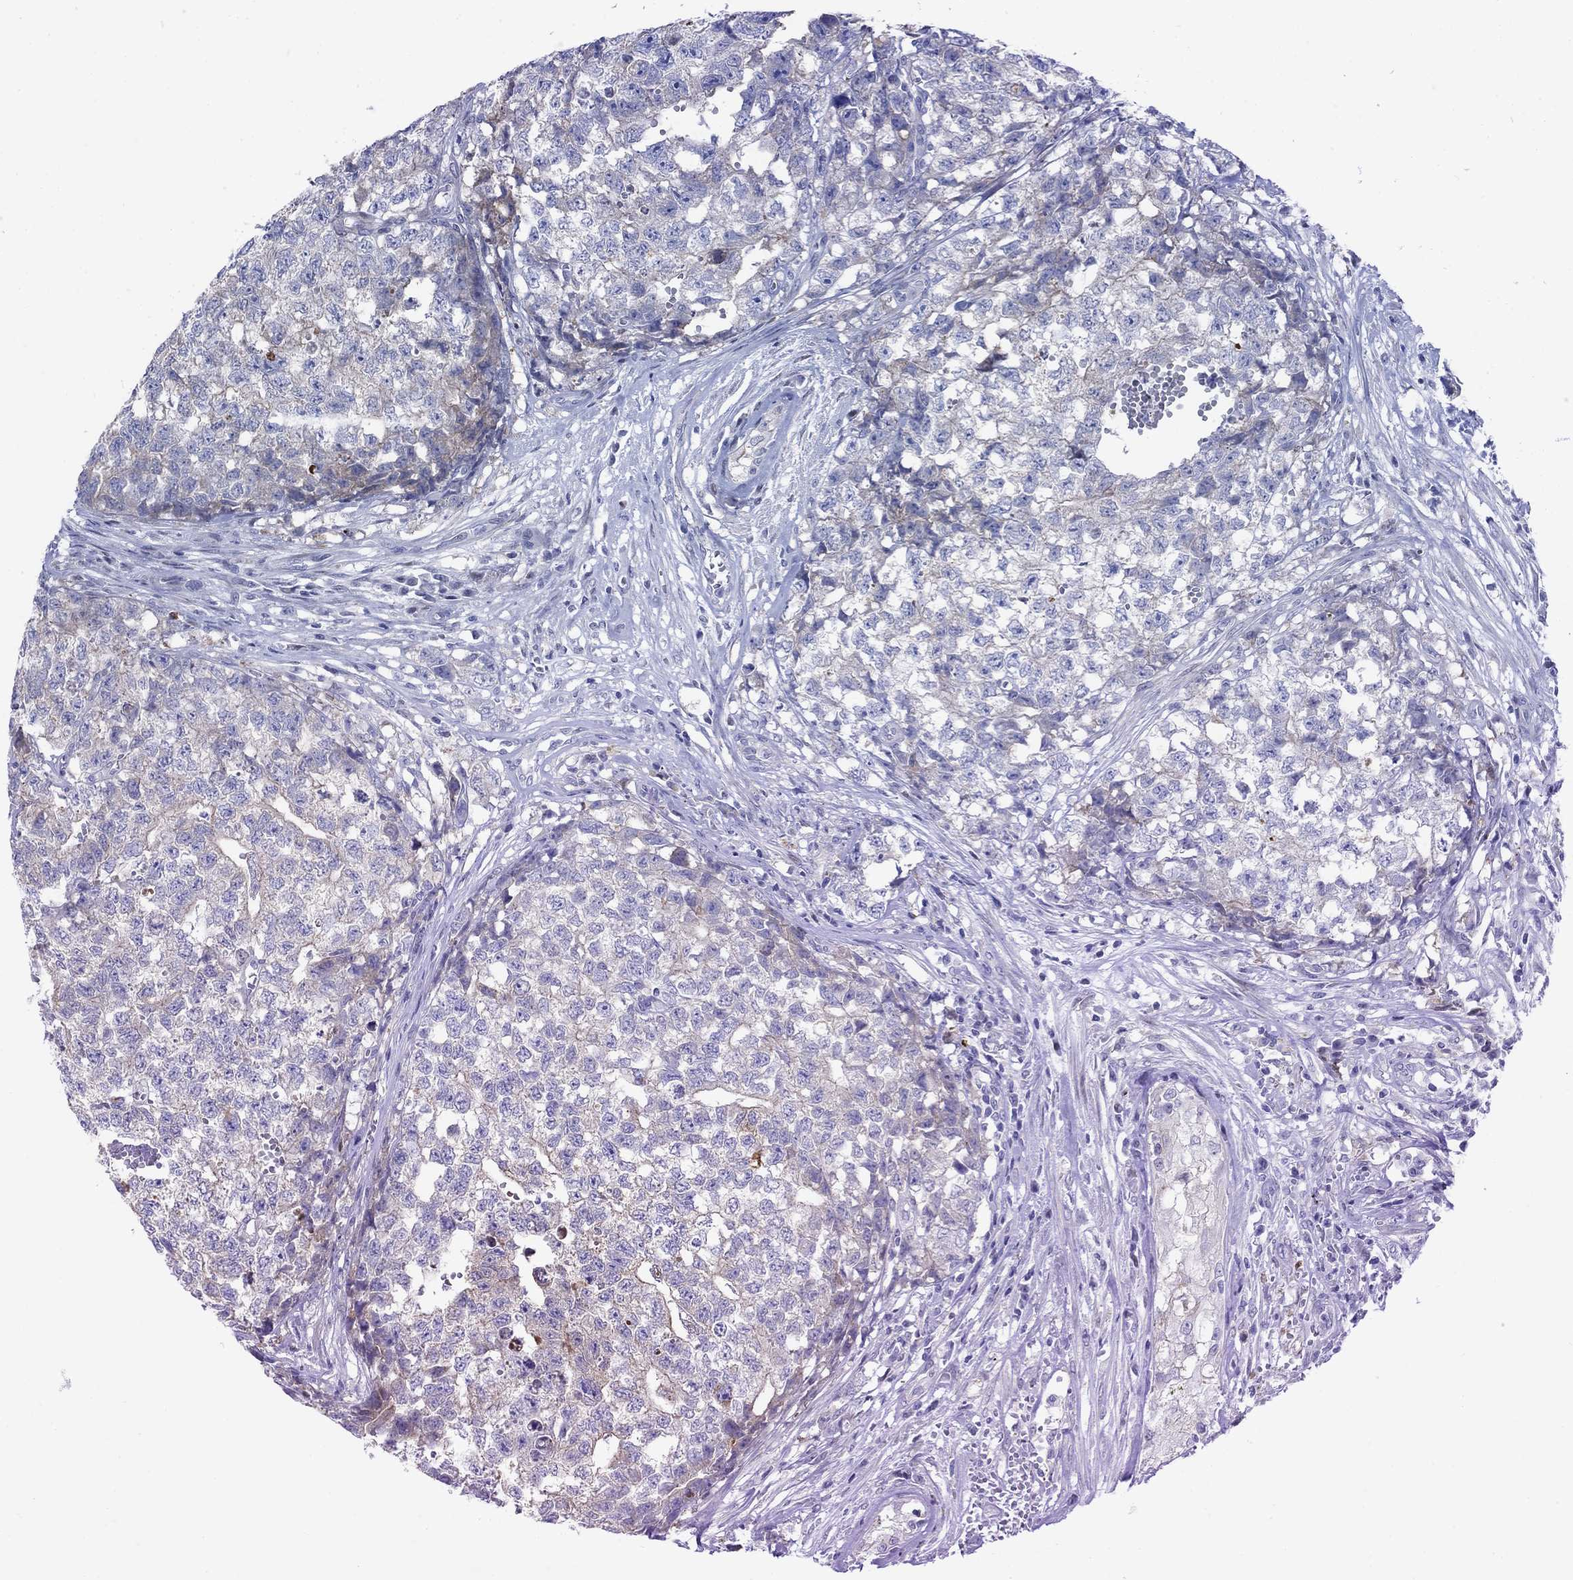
{"staining": {"intensity": "weak", "quantity": "25%-75%", "location": "cytoplasmic/membranous"}, "tissue": "testis cancer", "cell_type": "Tumor cells", "image_type": "cancer", "snomed": [{"axis": "morphology", "description": "Seminoma, NOS"}, {"axis": "morphology", "description": "Carcinoma, Embryonal, NOS"}, {"axis": "topography", "description": "Testis"}], "caption": "IHC staining of testis seminoma, which demonstrates low levels of weak cytoplasmic/membranous positivity in approximately 25%-75% of tumor cells indicating weak cytoplasmic/membranous protein staining. The staining was performed using DAB (brown) for protein detection and nuclei were counterstained in hematoxylin (blue).", "gene": "MYO3A", "patient": {"sex": "male", "age": 22}}